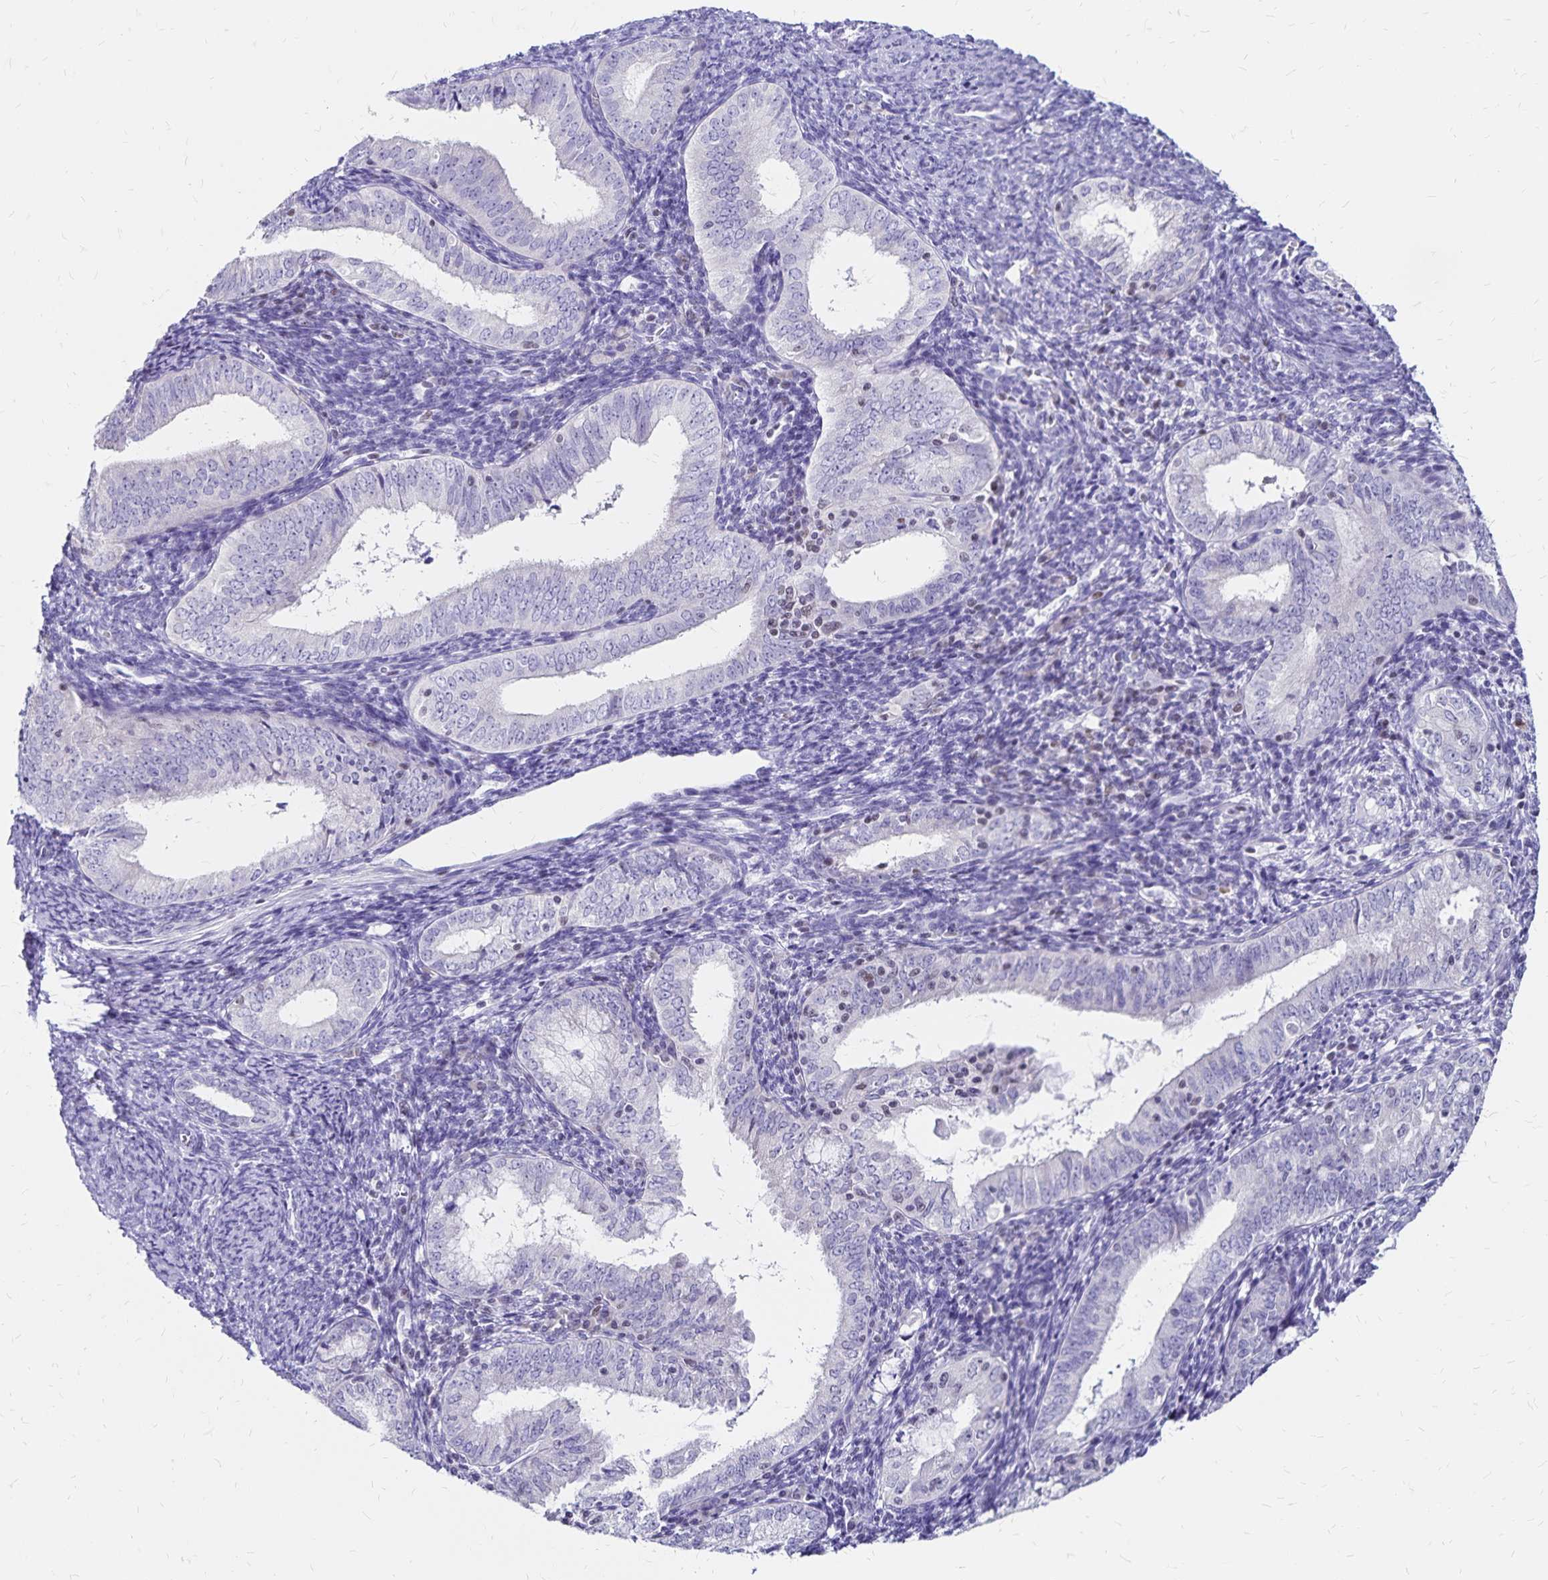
{"staining": {"intensity": "negative", "quantity": "none", "location": "none"}, "tissue": "endometrial cancer", "cell_type": "Tumor cells", "image_type": "cancer", "snomed": [{"axis": "morphology", "description": "Adenocarcinoma, NOS"}, {"axis": "topography", "description": "Endometrium"}], "caption": "Tumor cells are negative for brown protein staining in endometrial cancer. (DAB immunohistochemistry (IHC), high magnification).", "gene": "IKZF1", "patient": {"sex": "female", "age": 55}}